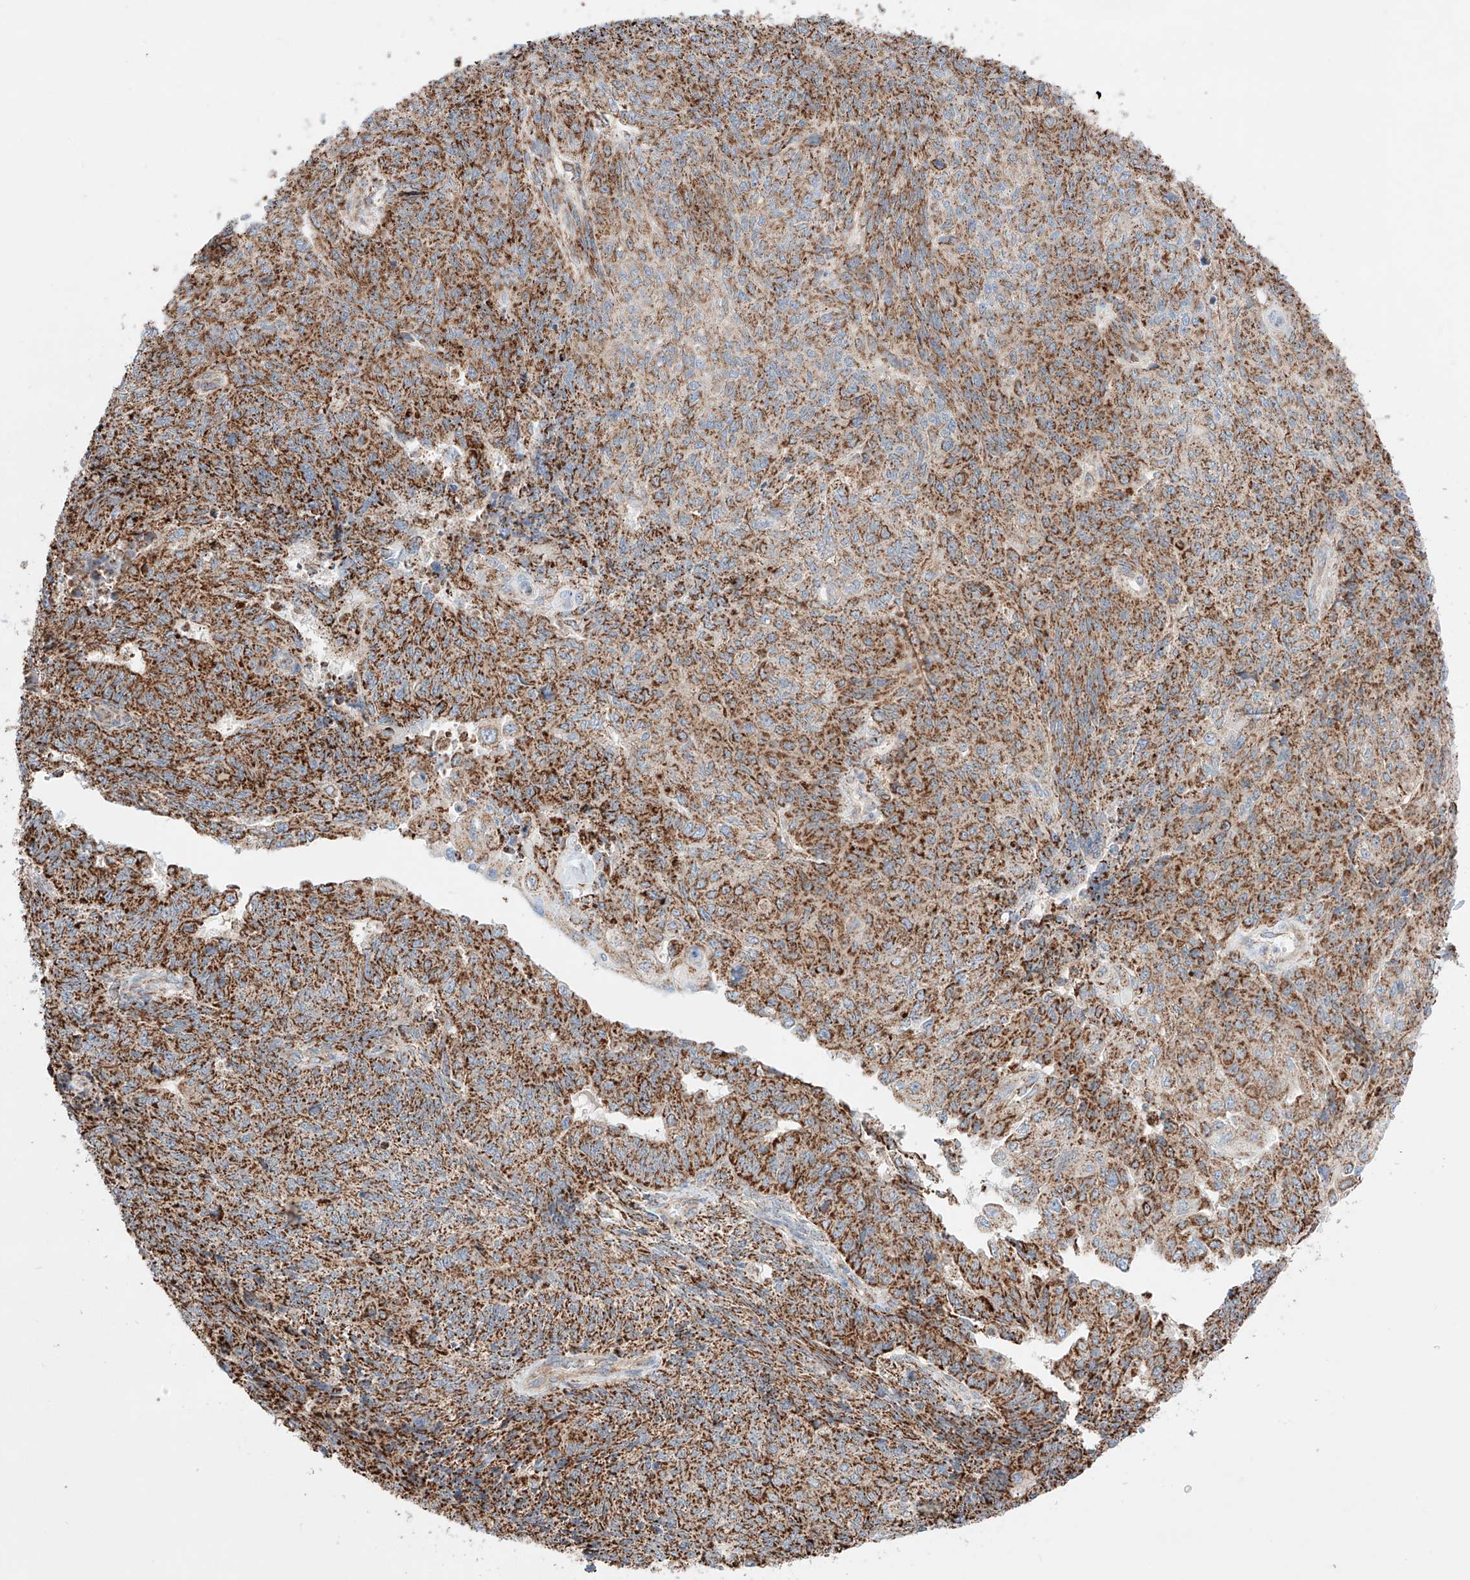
{"staining": {"intensity": "strong", "quantity": ">75%", "location": "cytoplasmic/membranous"}, "tissue": "endometrial cancer", "cell_type": "Tumor cells", "image_type": "cancer", "snomed": [{"axis": "morphology", "description": "Adenocarcinoma, NOS"}, {"axis": "topography", "description": "Endometrium"}], "caption": "Endometrial cancer stained with a protein marker displays strong staining in tumor cells.", "gene": "KTI12", "patient": {"sex": "female", "age": 32}}